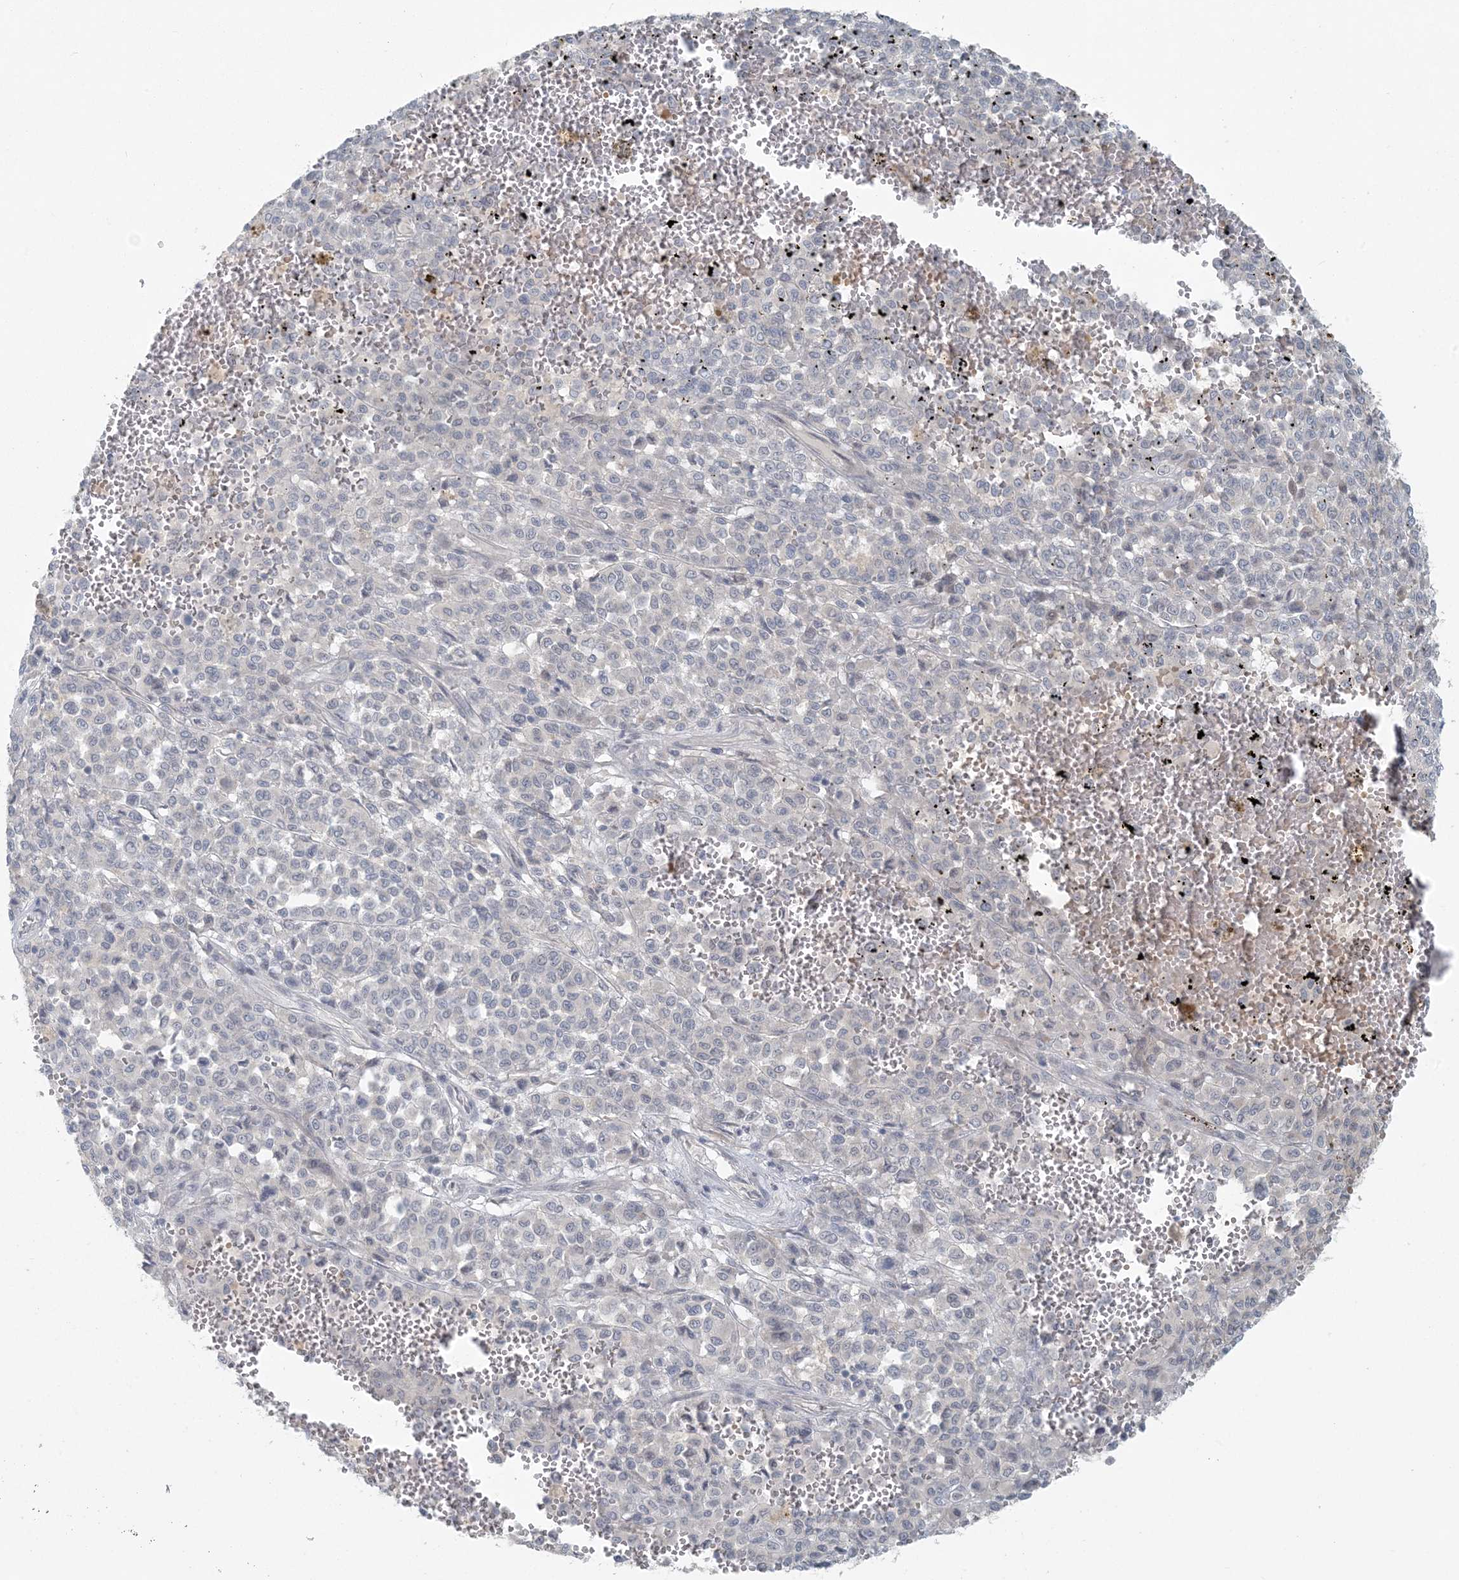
{"staining": {"intensity": "negative", "quantity": "none", "location": "none"}, "tissue": "melanoma", "cell_type": "Tumor cells", "image_type": "cancer", "snomed": [{"axis": "morphology", "description": "Malignant melanoma, Metastatic site"}, {"axis": "topography", "description": "Pancreas"}], "caption": "The micrograph shows no significant staining in tumor cells of malignant melanoma (metastatic site).", "gene": "CTDNEP1", "patient": {"sex": "female", "age": 30}}